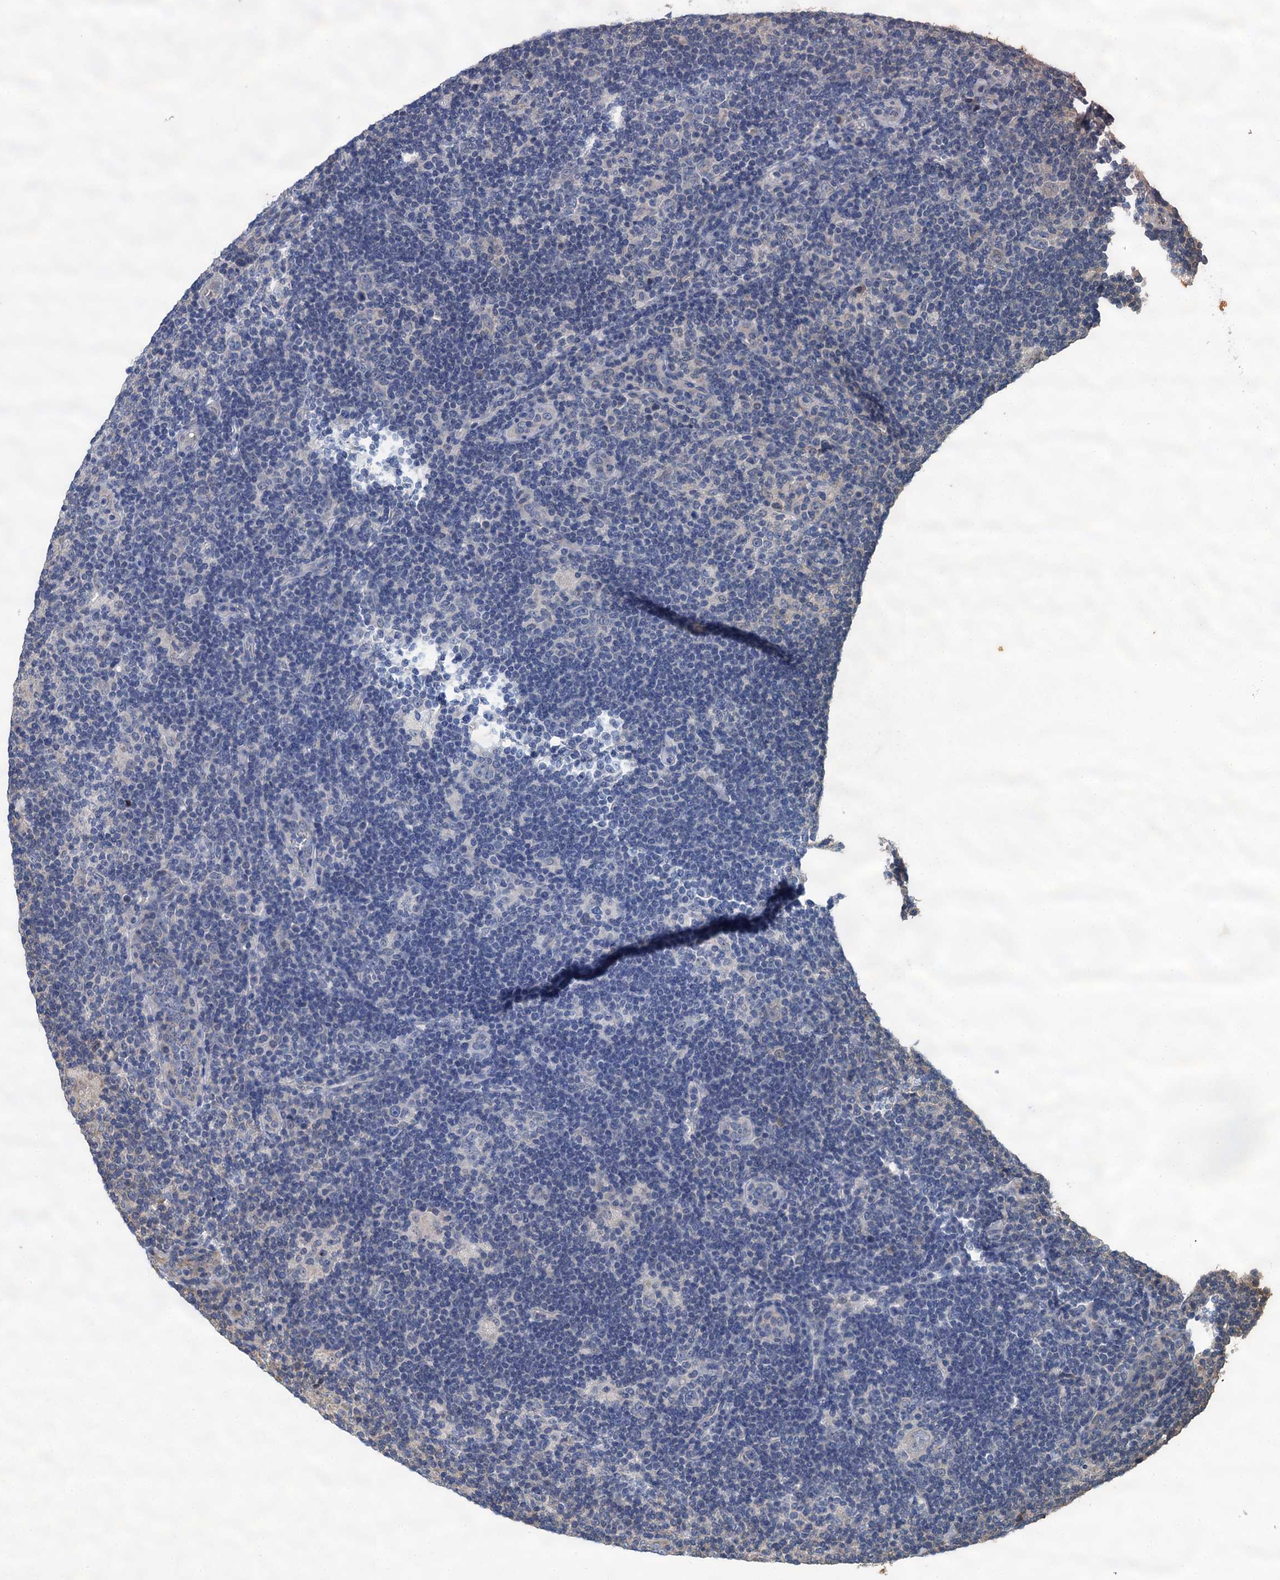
{"staining": {"intensity": "negative", "quantity": "none", "location": "none"}, "tissue": "lymphoma", "cell_type": "Tumor cells", "image_type": "cancer", "snomed": [{"axis": "morphology", "description": "Hodgkin's disease, NOS"}, {"axis": "topography", "description": "Lymph node"}], "caption": "A high-resolution image shows immunohistochemistry (IHC) staining of Hodgkin's disease, which shows no significant positivity in tumor cells.", "gene": "LINS1", "patient": {"sex": "female", "age": 57}}